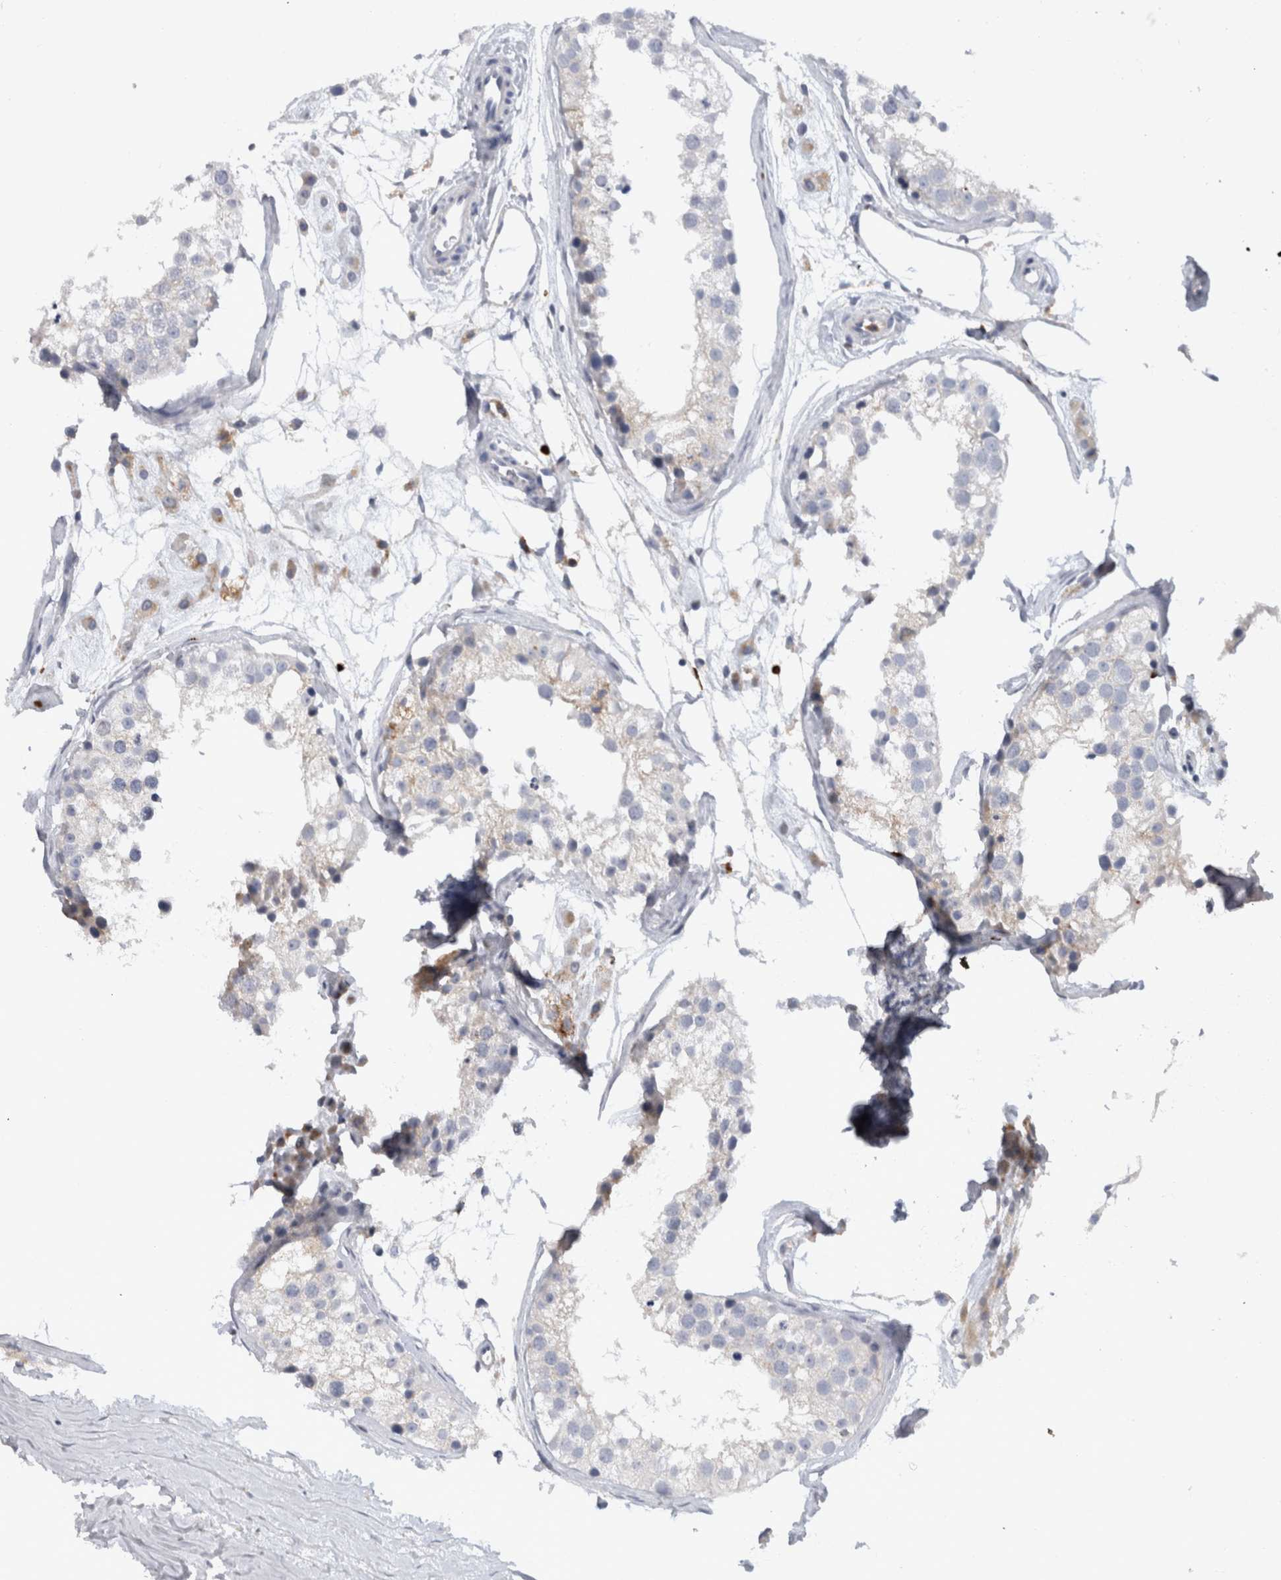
{"staining": {"intensity": "negative", "quantity": "none", "location": "none"}, "tissue": "testis", "cell_type": "Cells in seminiferous ducts", "image_type": "normal", "snomed": [{"axis": "morphology", "description": "Normal tissue, NOS"}, {"axis": "morphology", "description": "Adenocarcinoma, metastatic, NOS"}, {"axis": "topography", "description": "Testis"}], "caption": "An immunohistochemistry histopathology image of unremarkable testis is shown. There is no staining in cells in seminiferous ducts of testis. Nuclei are stained in blue.", "gene": "CD63", "patient": {"sex": "male", "age": 26}}